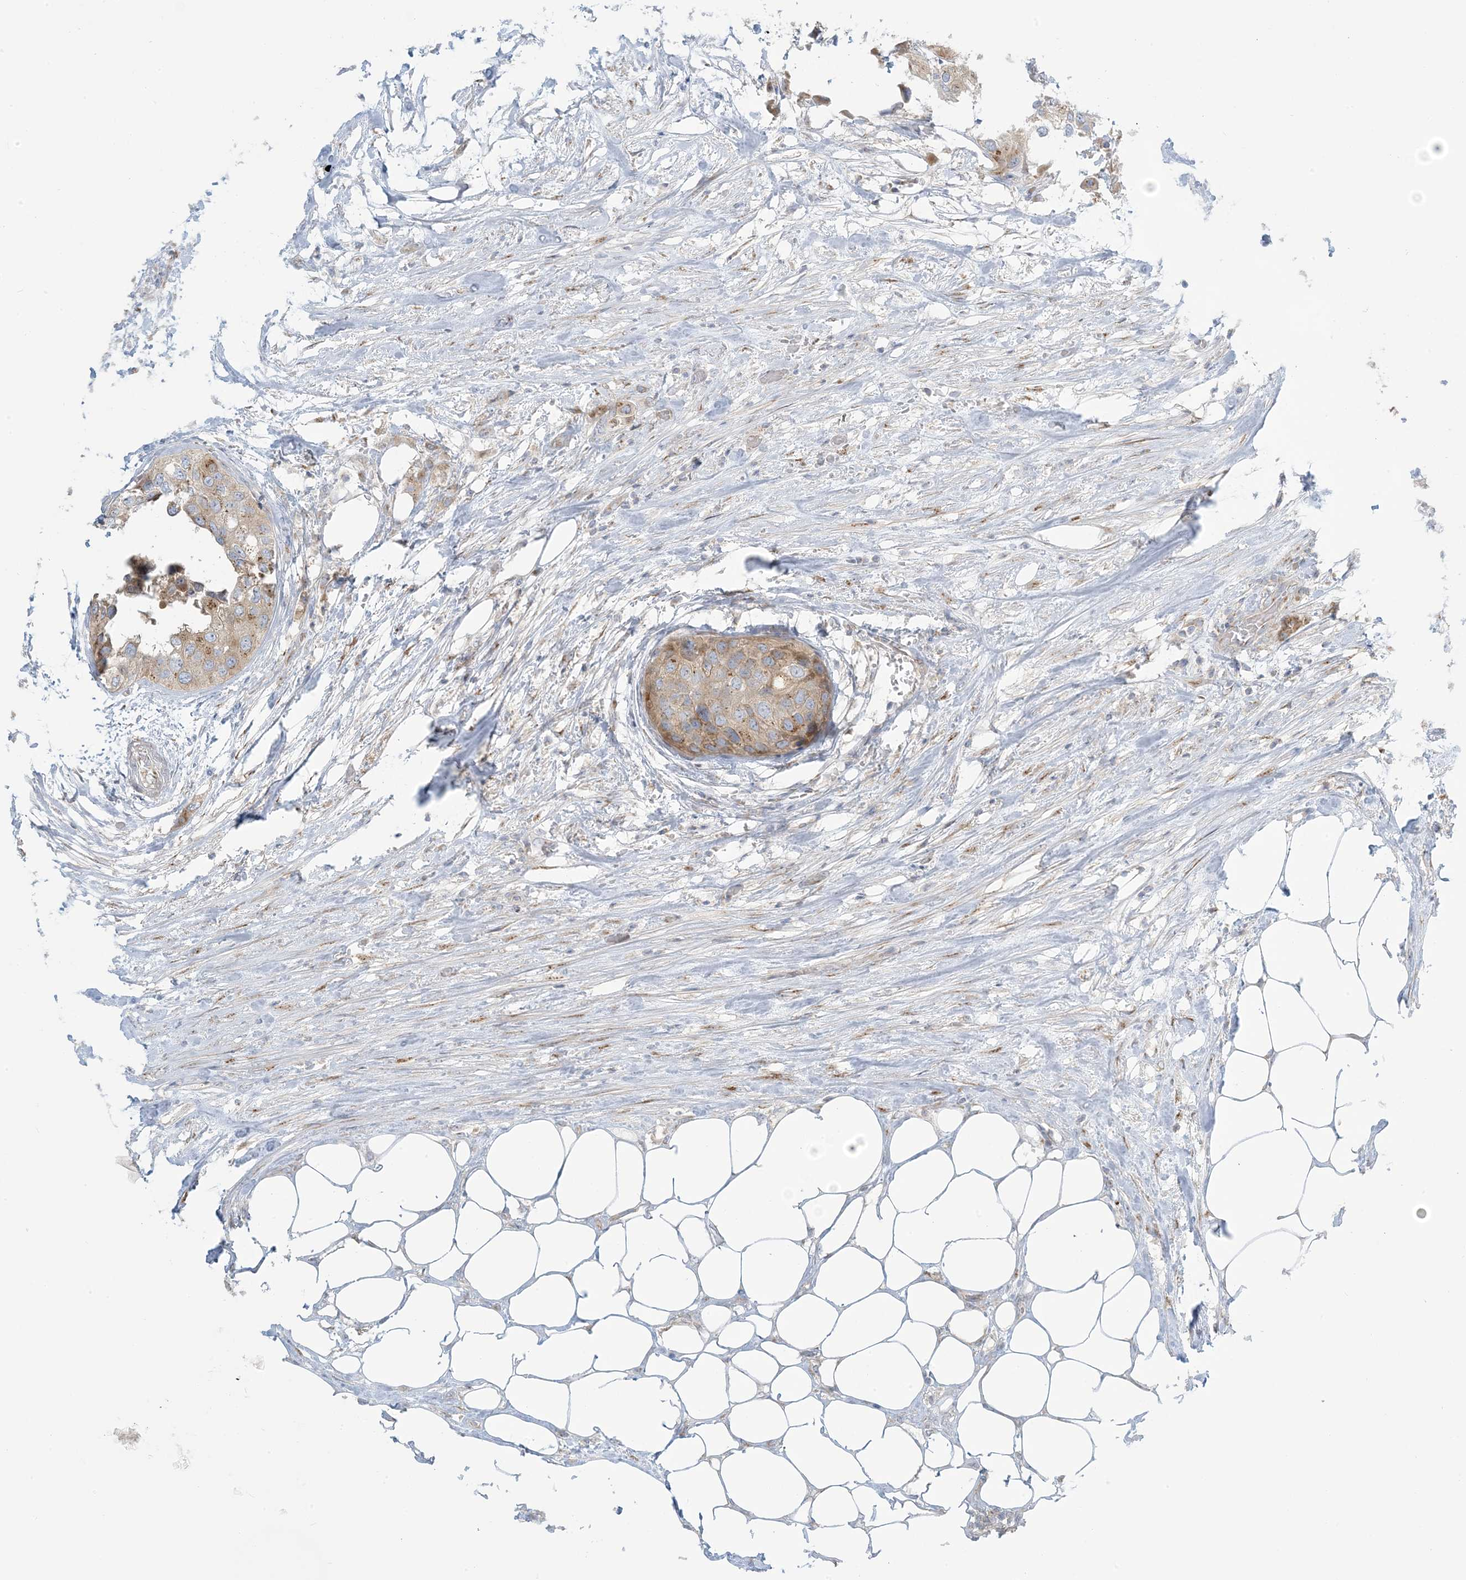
{"staining": {"intensity": "moderate", "quantity": ">75%", "location": "cytoplasmic/membranous"}, "tissue": "urothelial cancer", "cell_type": "Tumor cells", "image_type": "cancer", "snomed": [{"axis": "morphology", "description": "Urothelial carcinoma, High grade"}, {"axis": "topography", "description": "Urinary bladder"}], "caption": "Immunohistochemistry (IHC) histopathology image of high-grade urothelial carcinoma stained for a protein (brown), which shows medium levels of moderate cytoplasmic/membranous positivity in about >75% of tumor cells.", "gene": "AFTPH", "patient": {"sex": "male", "age": 64}}